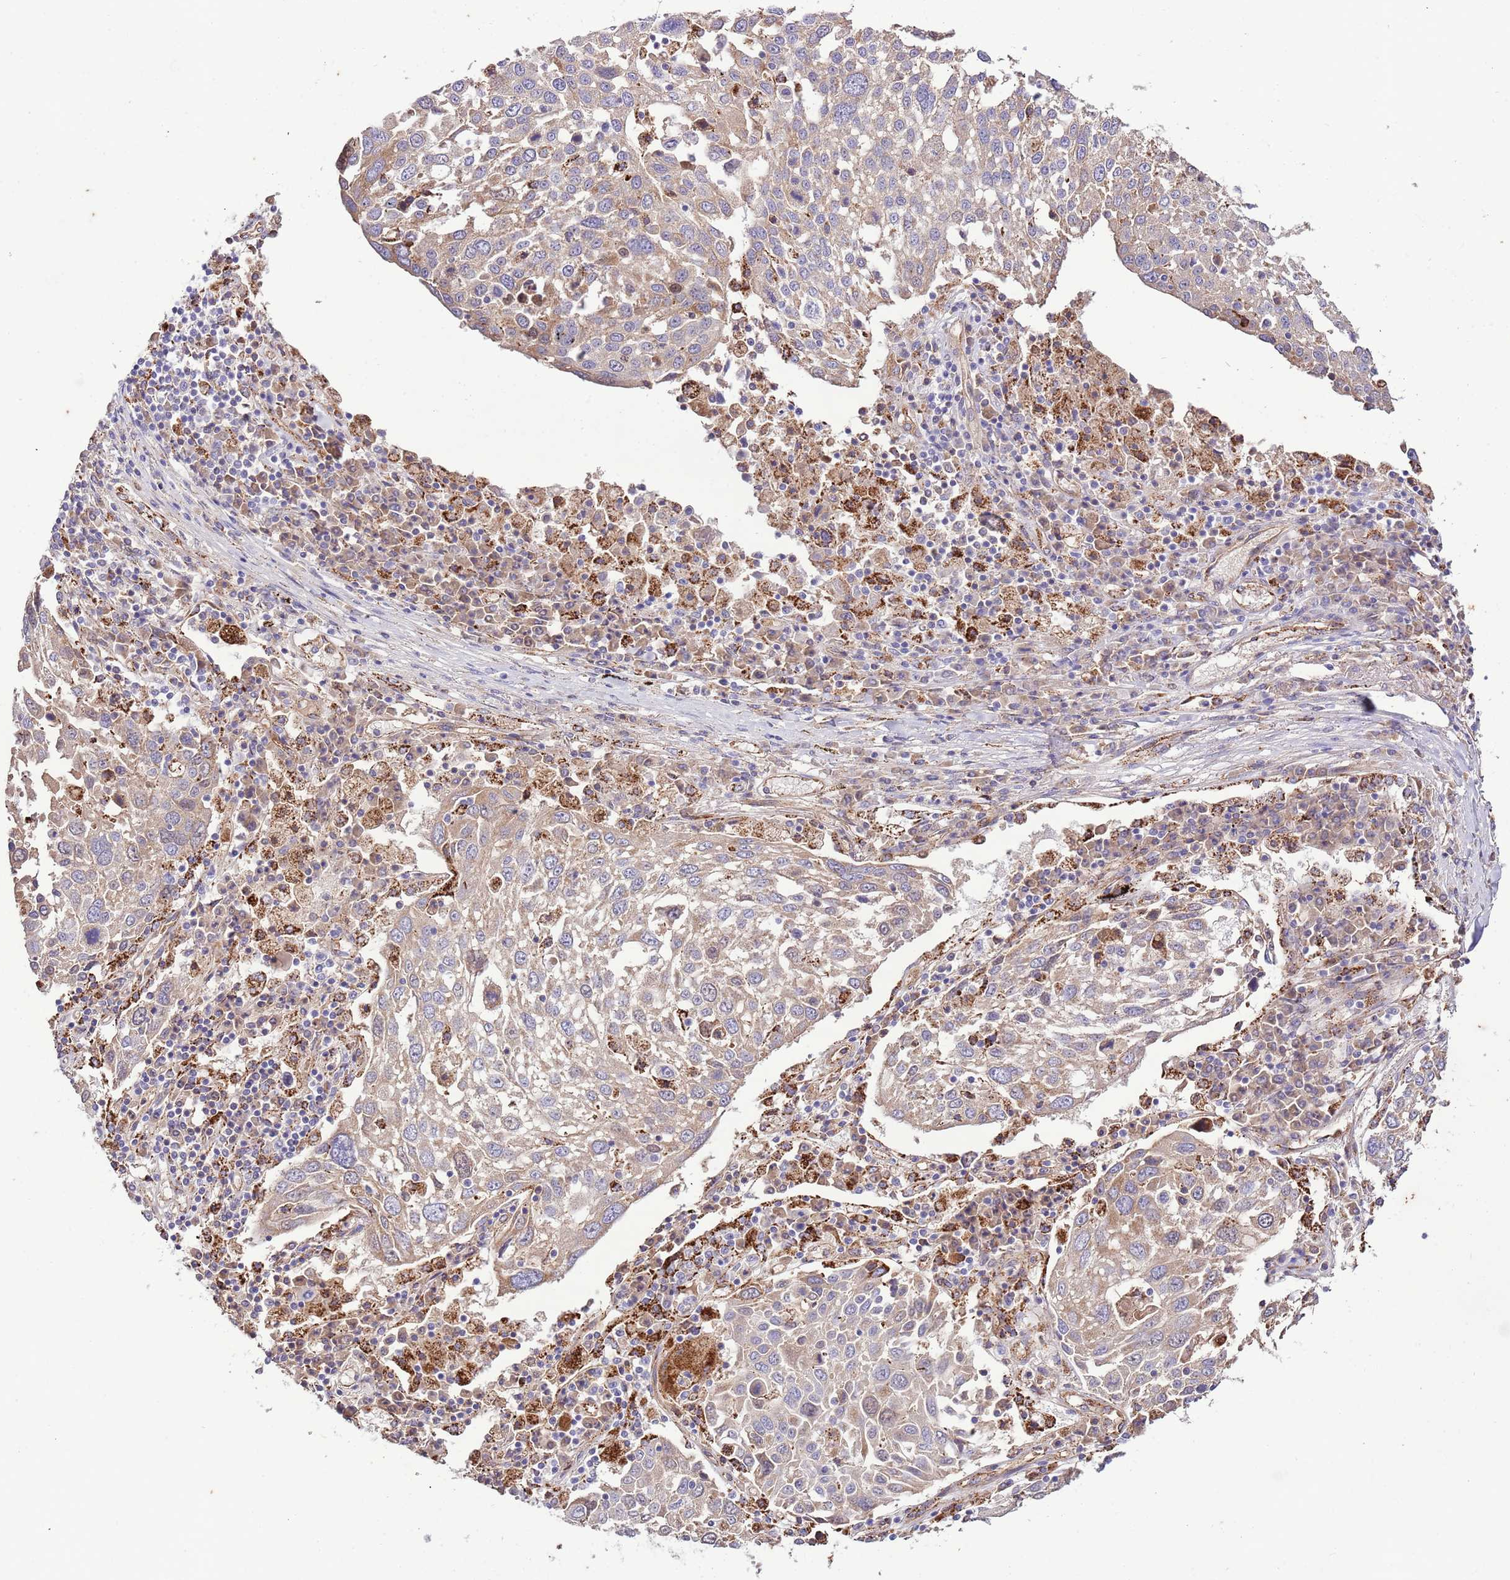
{"staining": {"intensity": "weak", "quantity": ">75%", "location": "cytoplasmic/membranous"}, "tissue": "lung cancer", "cell_type": "Tumor cells", "image_type": "cancer", "snomed": [{"axis": "morphology", "description": "Squamous cell carcinoma, NOS"}, {"axis": "topography", "description": "Lung"}], "caption": "Tumor cells demonstrate low levels of weak cytoplasmic/membranous positivity in about >75% of cells in lung cancer (squamous cell carcinoma). Using DAB (3,3'-diaminobenzidine) (brown) and hematoxylin (blue) stains, captured at high magnification using brightfield microscopy.", "gene": "DOCK6", "patient": {"sex": "male", "age": 65}}